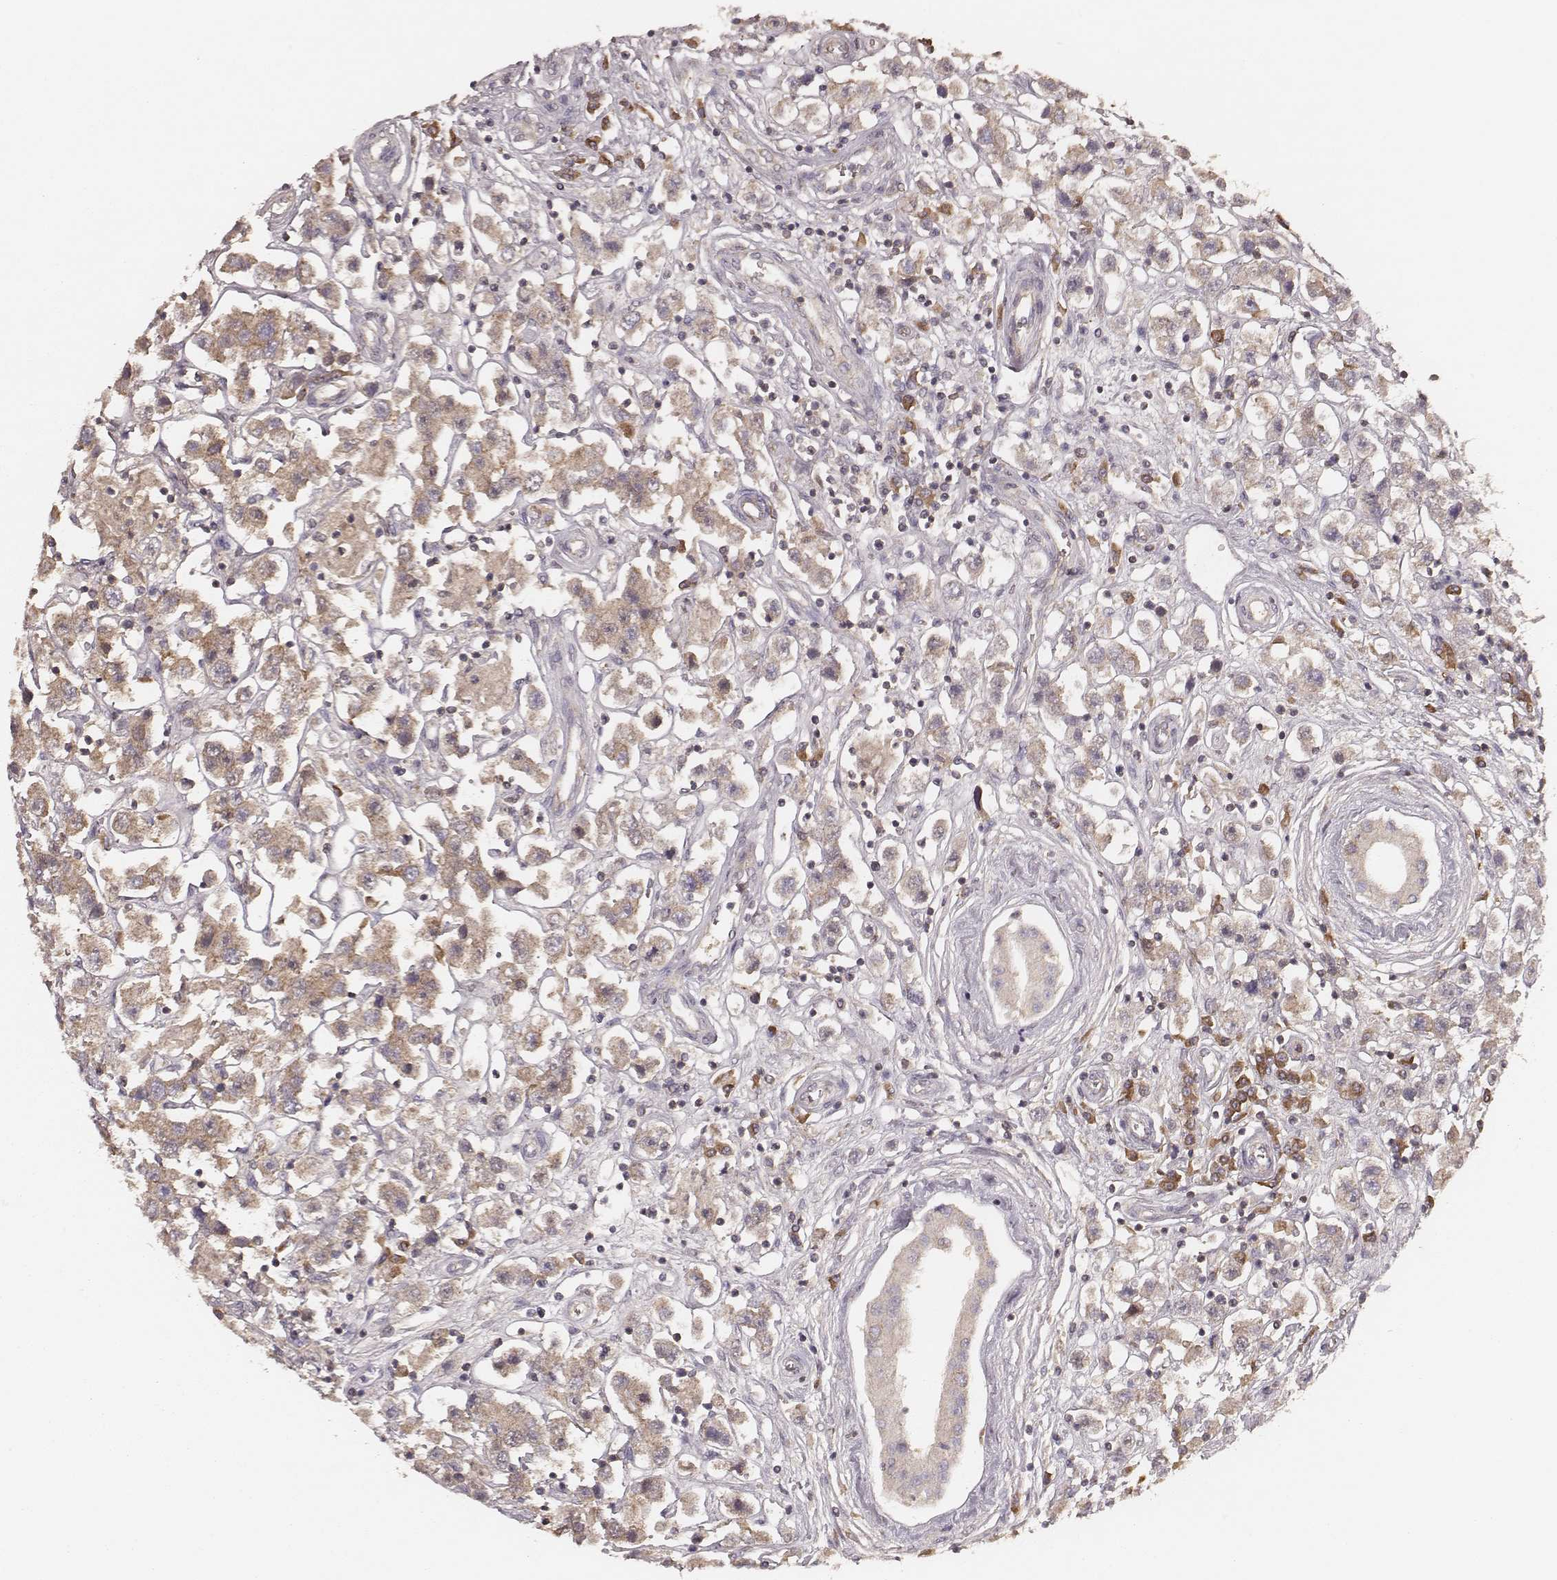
{"staining": {"intensity": "weak", "quantity": ">75%", "location": "cytoplasmic/membranous"}, "tissue": "testis cancer", "cell_type": "Tumor cells", "image_type": "cancer", "snomed": [{"axis": "morphology", "description": "Seminoma, NOS"}, {"axis": "topography", "description": "Testis"}], "caption": "Weak cytoplasmic/membranous protein expression is identified in approximately >75% of tumor cells in seminoma (testis).", "gene": "CARS1", "patient": {"sex": "male", "age": 45}}